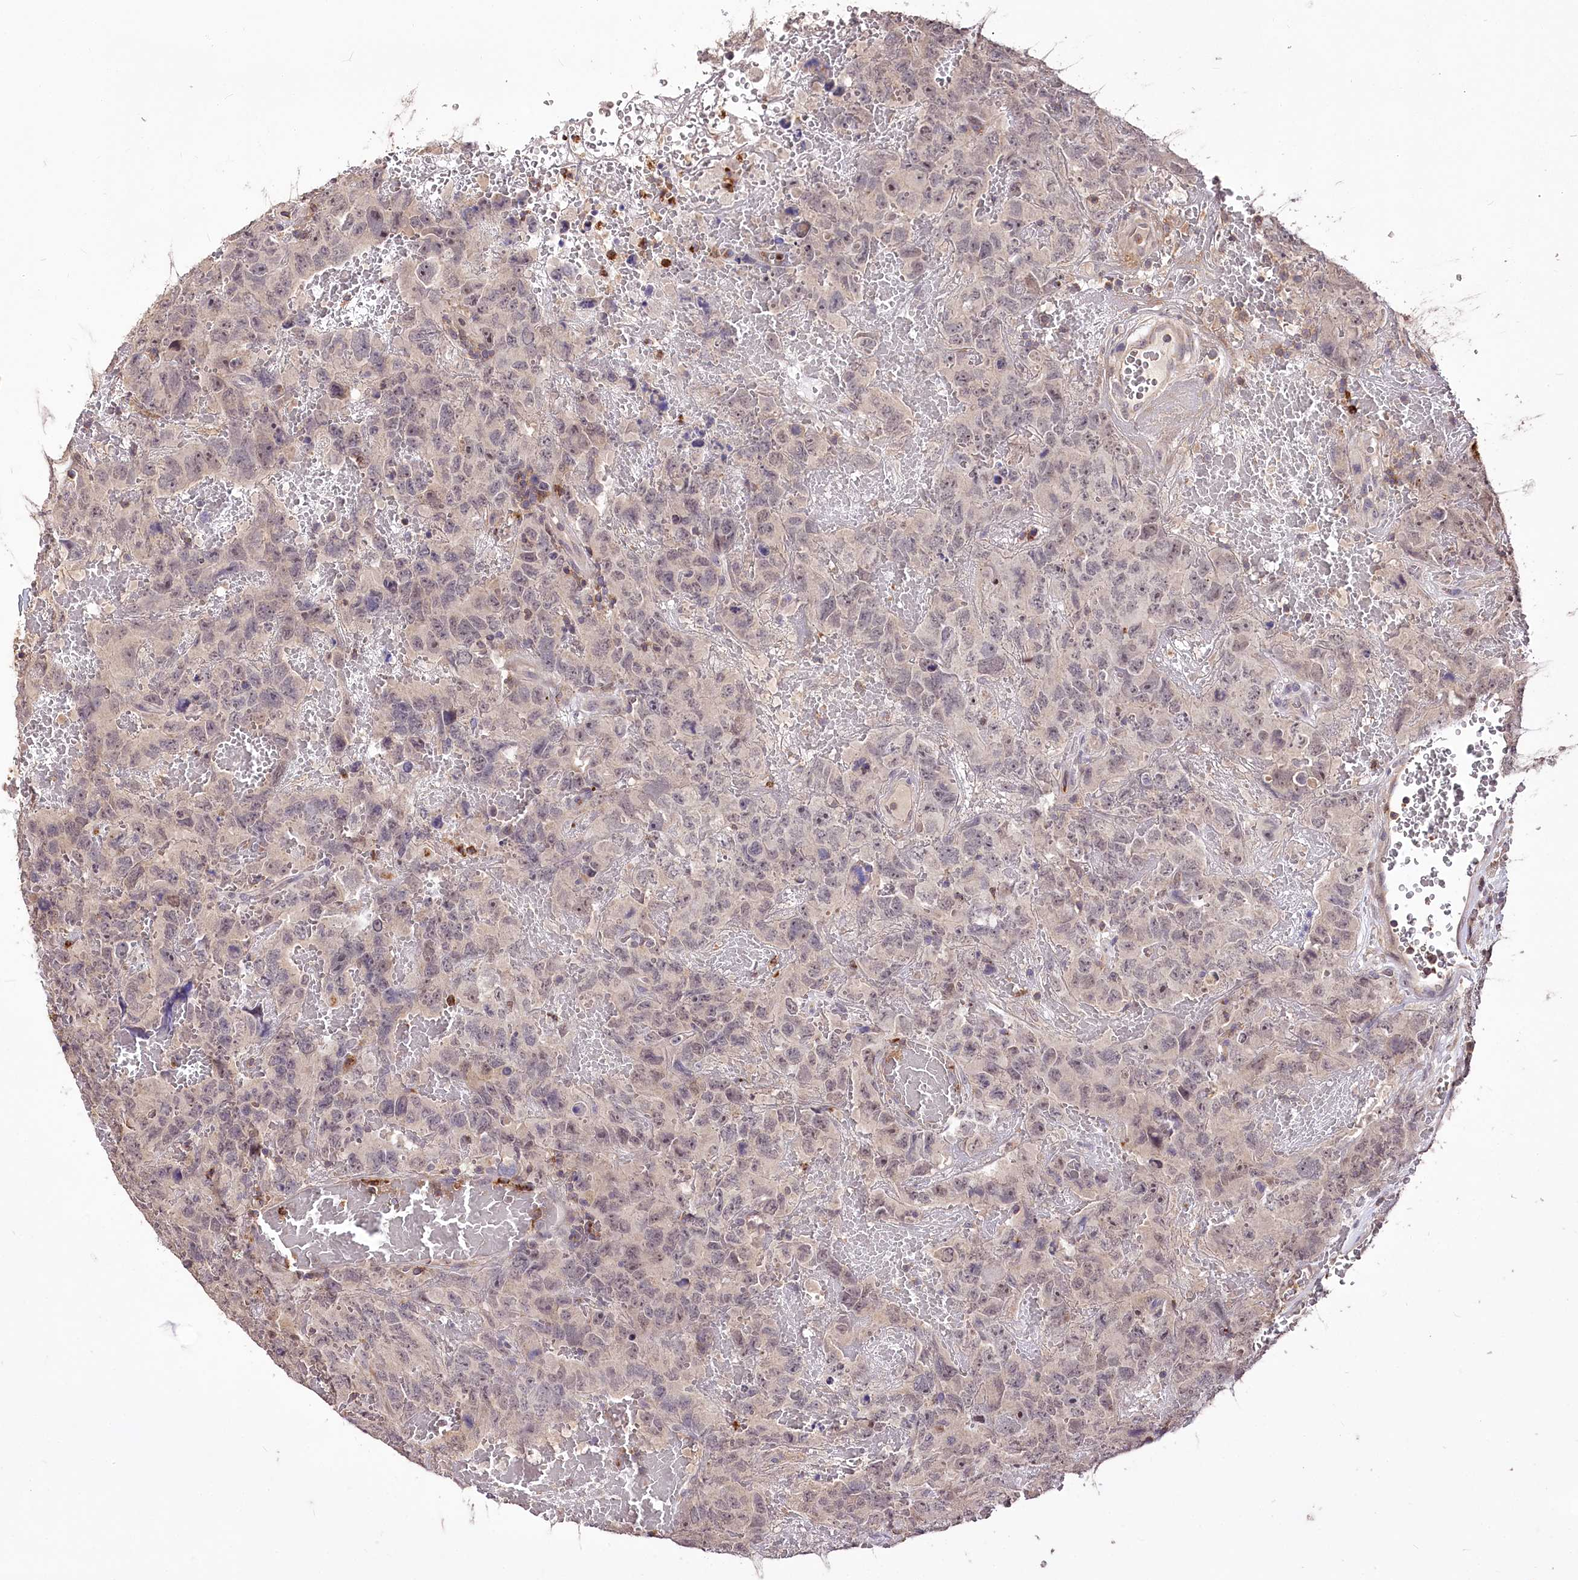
{"staining": {"intensity": "weak", "quantity": "<25%", "location": "nuclear"}, "tissue": "testis cancer", "cell_type": "Tumor cells", "image_type": "cancer", "snomed": [{"axis": "morphology", "description": "Carcinoma, Embryonal, NOS"}, {"axis": "topography", "description": "Testis"}], "caption": "IHC of embryonal carcinoma (testis) displays no positivity in tumor cells.", "gene": "SERGEF", "patient": {"sex": "male", "age": 45}}